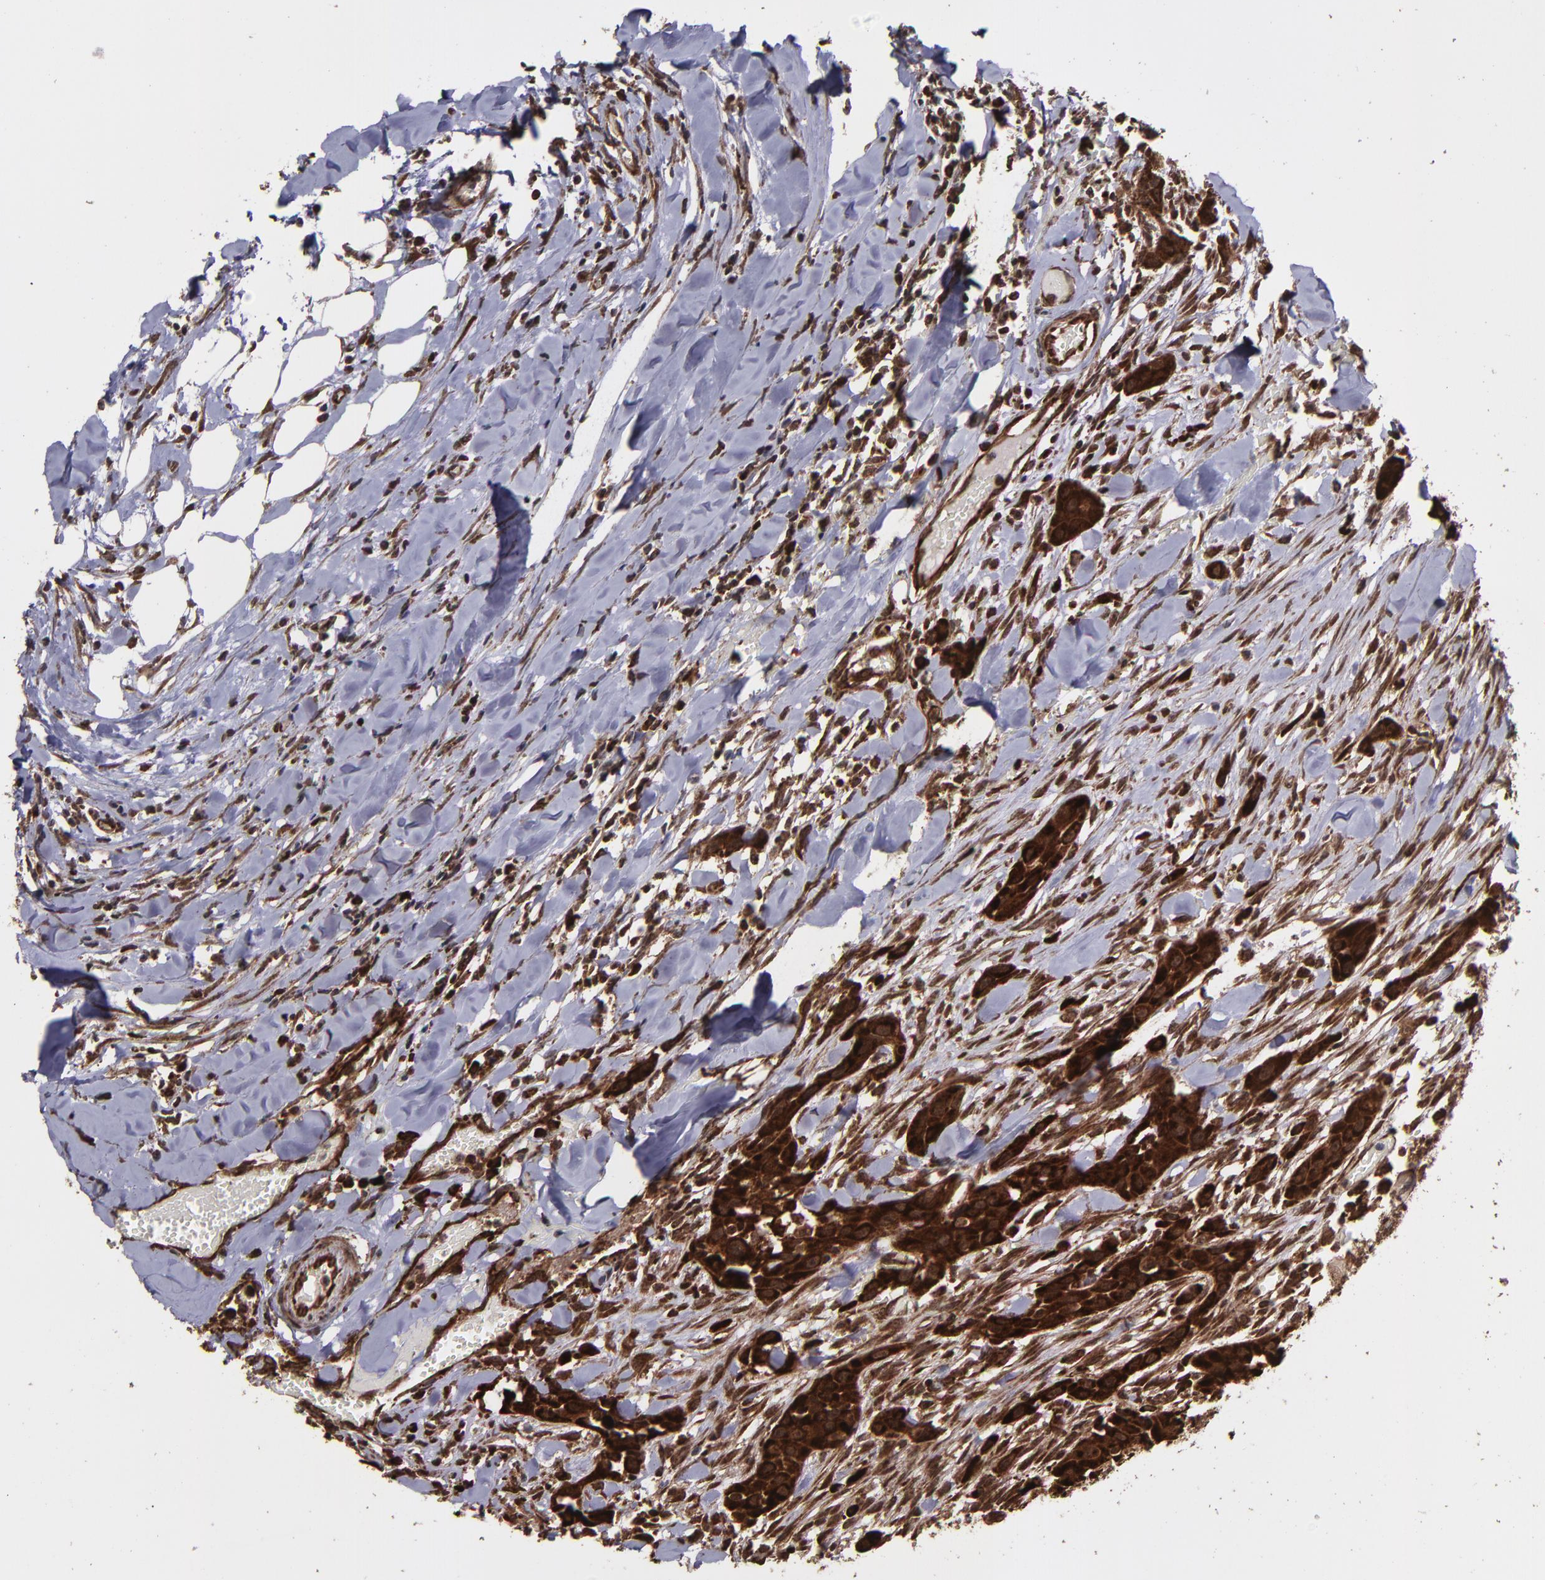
{"staining": {"intensity": "strong", "quantity": ">75%", "location": "cytoplasmic/membranous,nuclear"}, "tissue": "head and neck cancer", "cell_type": "Tumor cells", "image_type": "cancer", "snomed": [{"axis": "morphology", "description": "Neoplasm, malignant, NOS"}, {"axis": "topography", "description": "Salivary gland"}, {"axis": "topography", "description": "Head-Neck"}], "caption": "Immunohistochemistry photomicrograph of neoplastic tissue: human head and neck cancer stained using immunohistochemistry reveals high levels of strong protein expression localized specifically in the cytoplasmic/membranous and nuclear of tumor cells, appearing as a cytoplasmic/membranous and nuclear brown color.", "gene": "EIF4ENIF1", "patient": {"sex": "male", "age": 43}}